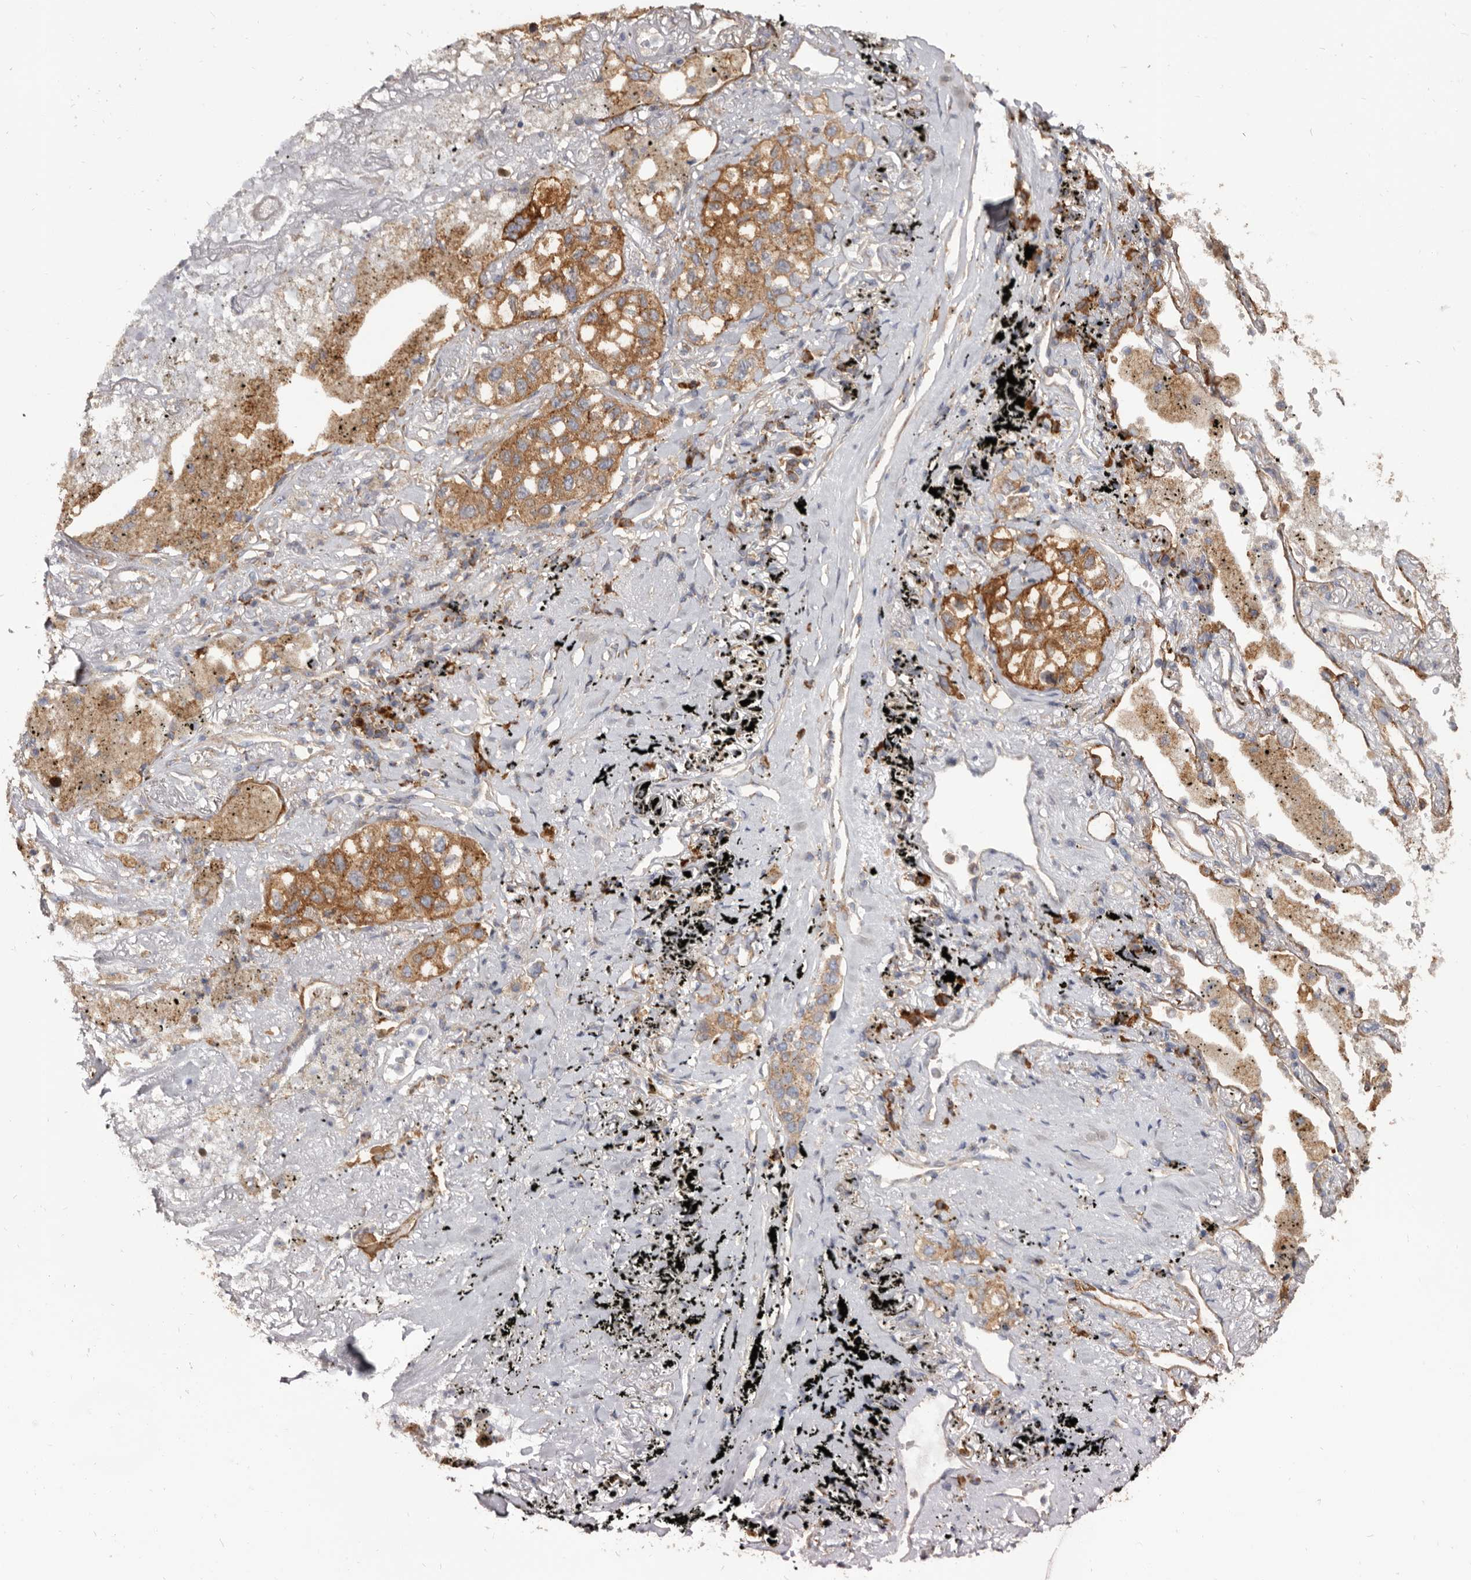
{"staining": {"intensity": "moderate", "quantity": ">75%", "location": "cytoplasmic/membranous"}, "tissue": "lung cancer", "cell_type": "Tumor cells", "image_type": "cancer", "snomed": [{"axis": "morphology", "description": "Adenocarcinoma, NOS"}, {"axis": "topography", "description": "Lung"}], "caption": "This photomicrograph exhibits immunohistochemistry staining of lung cancer, with medium moderate cytoplasmic/membranous positivity in approximately >75% of tumor cells.", "gene": "TPD52", "patient": {"sex": "male", "age": 63}}